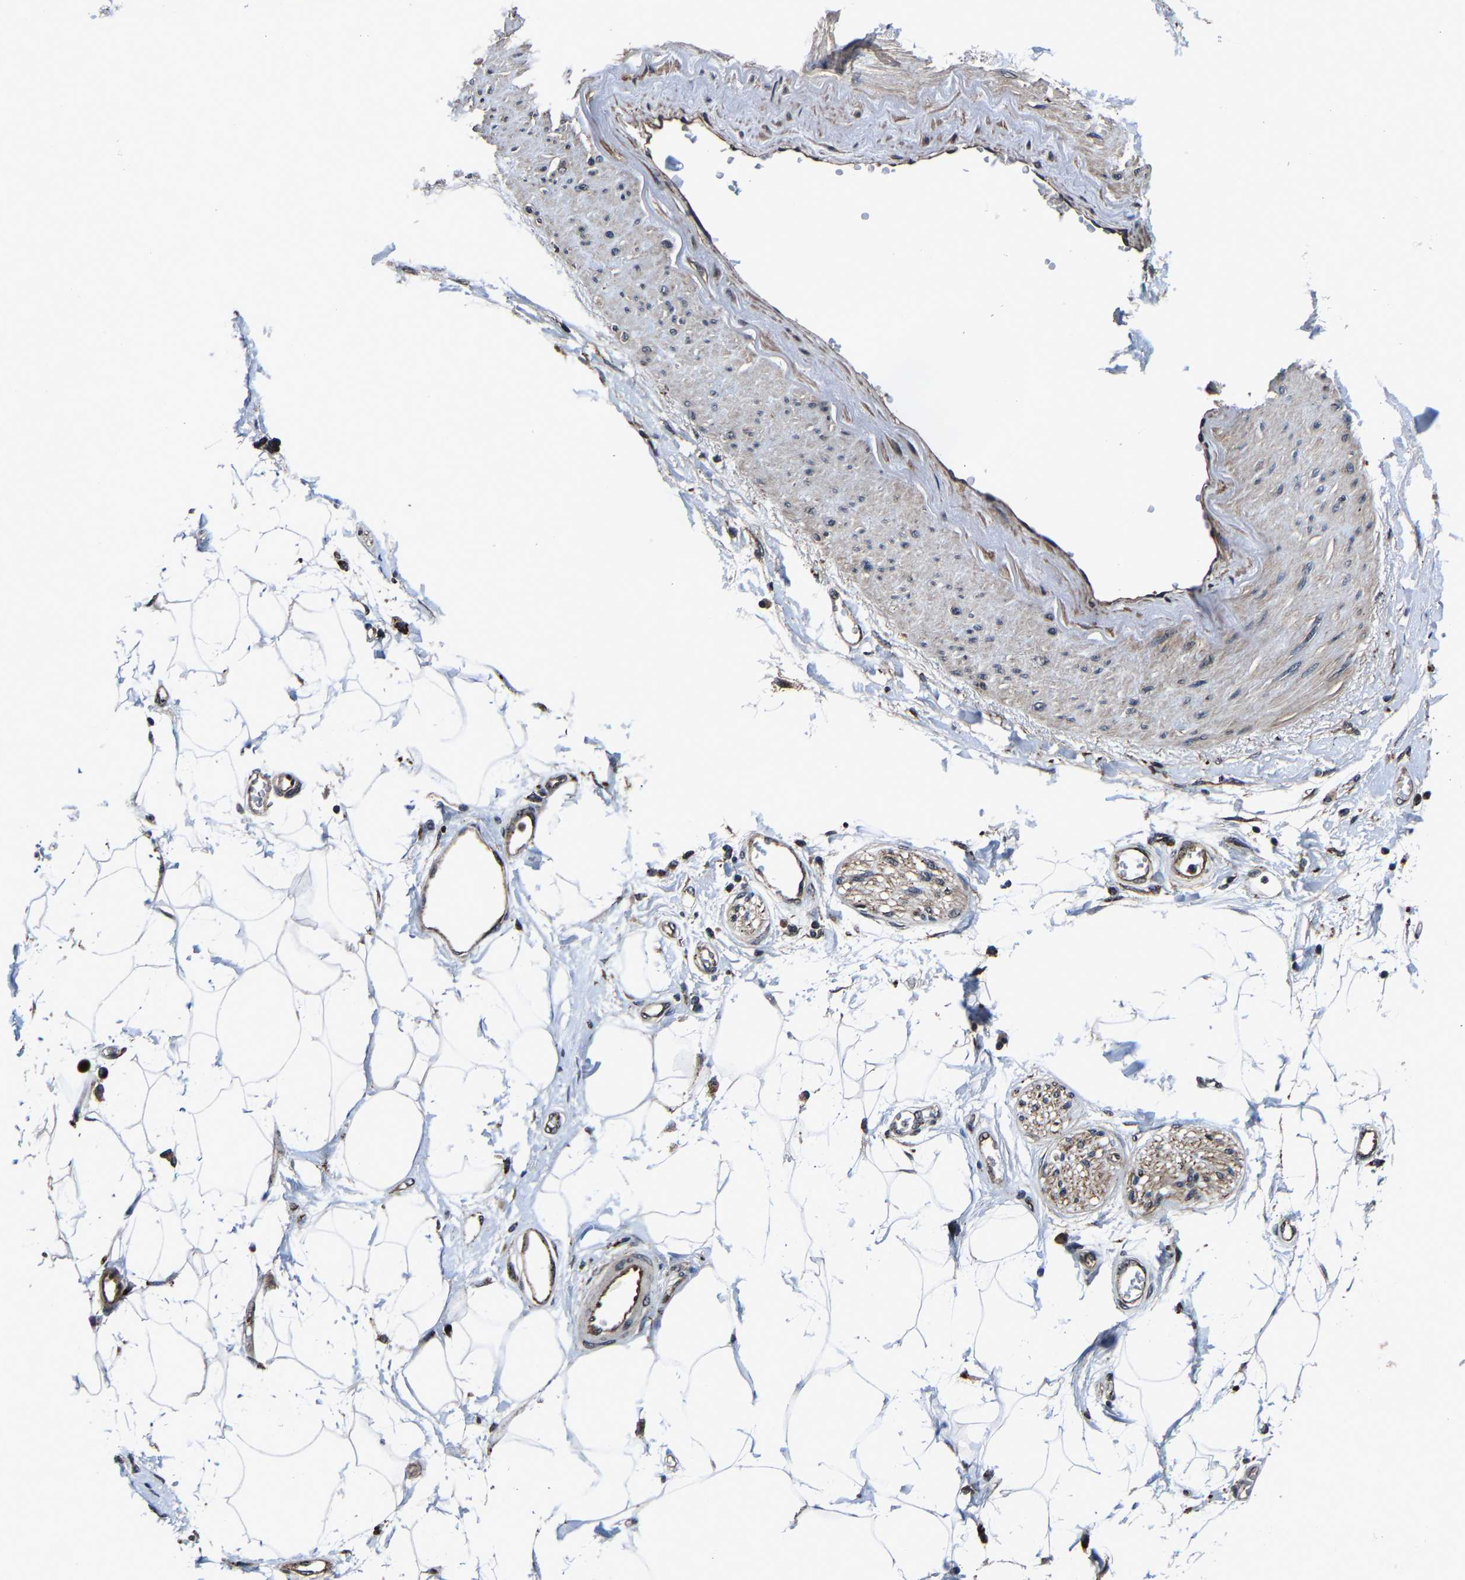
{"staining": {"intensity": "negative", "quantity": "none", "location": "none"}, "tissue": "adipose tissue", "cell_type": "Adipocytes", "image_type": "normal", "snomed": [{"axis": "morphology", "description": "Normal tissue, NOS"}, {"axis": "morphology", "description": "Adenocarcinoma, NOS"}, {"axis": "topography", "description": "Duodenum"}, {"axis": "topography", "description": "Peripheral nerve tissue"}], "caption": "Immunohistochemistry (IHC) histopathology image of benign adipose tissue: human adipose tissue stained with DAB (3,3'-diaminobenzidine) shows no significant protein positivity in adipocytes. The staining is performed using DAB (3,3'-diaminobenzidine) brown chromogen with nuclei counter-stained in using hematoxylin.", "gene": "ZCCHC7", "patient": {"sex": "female", "age": 60}}